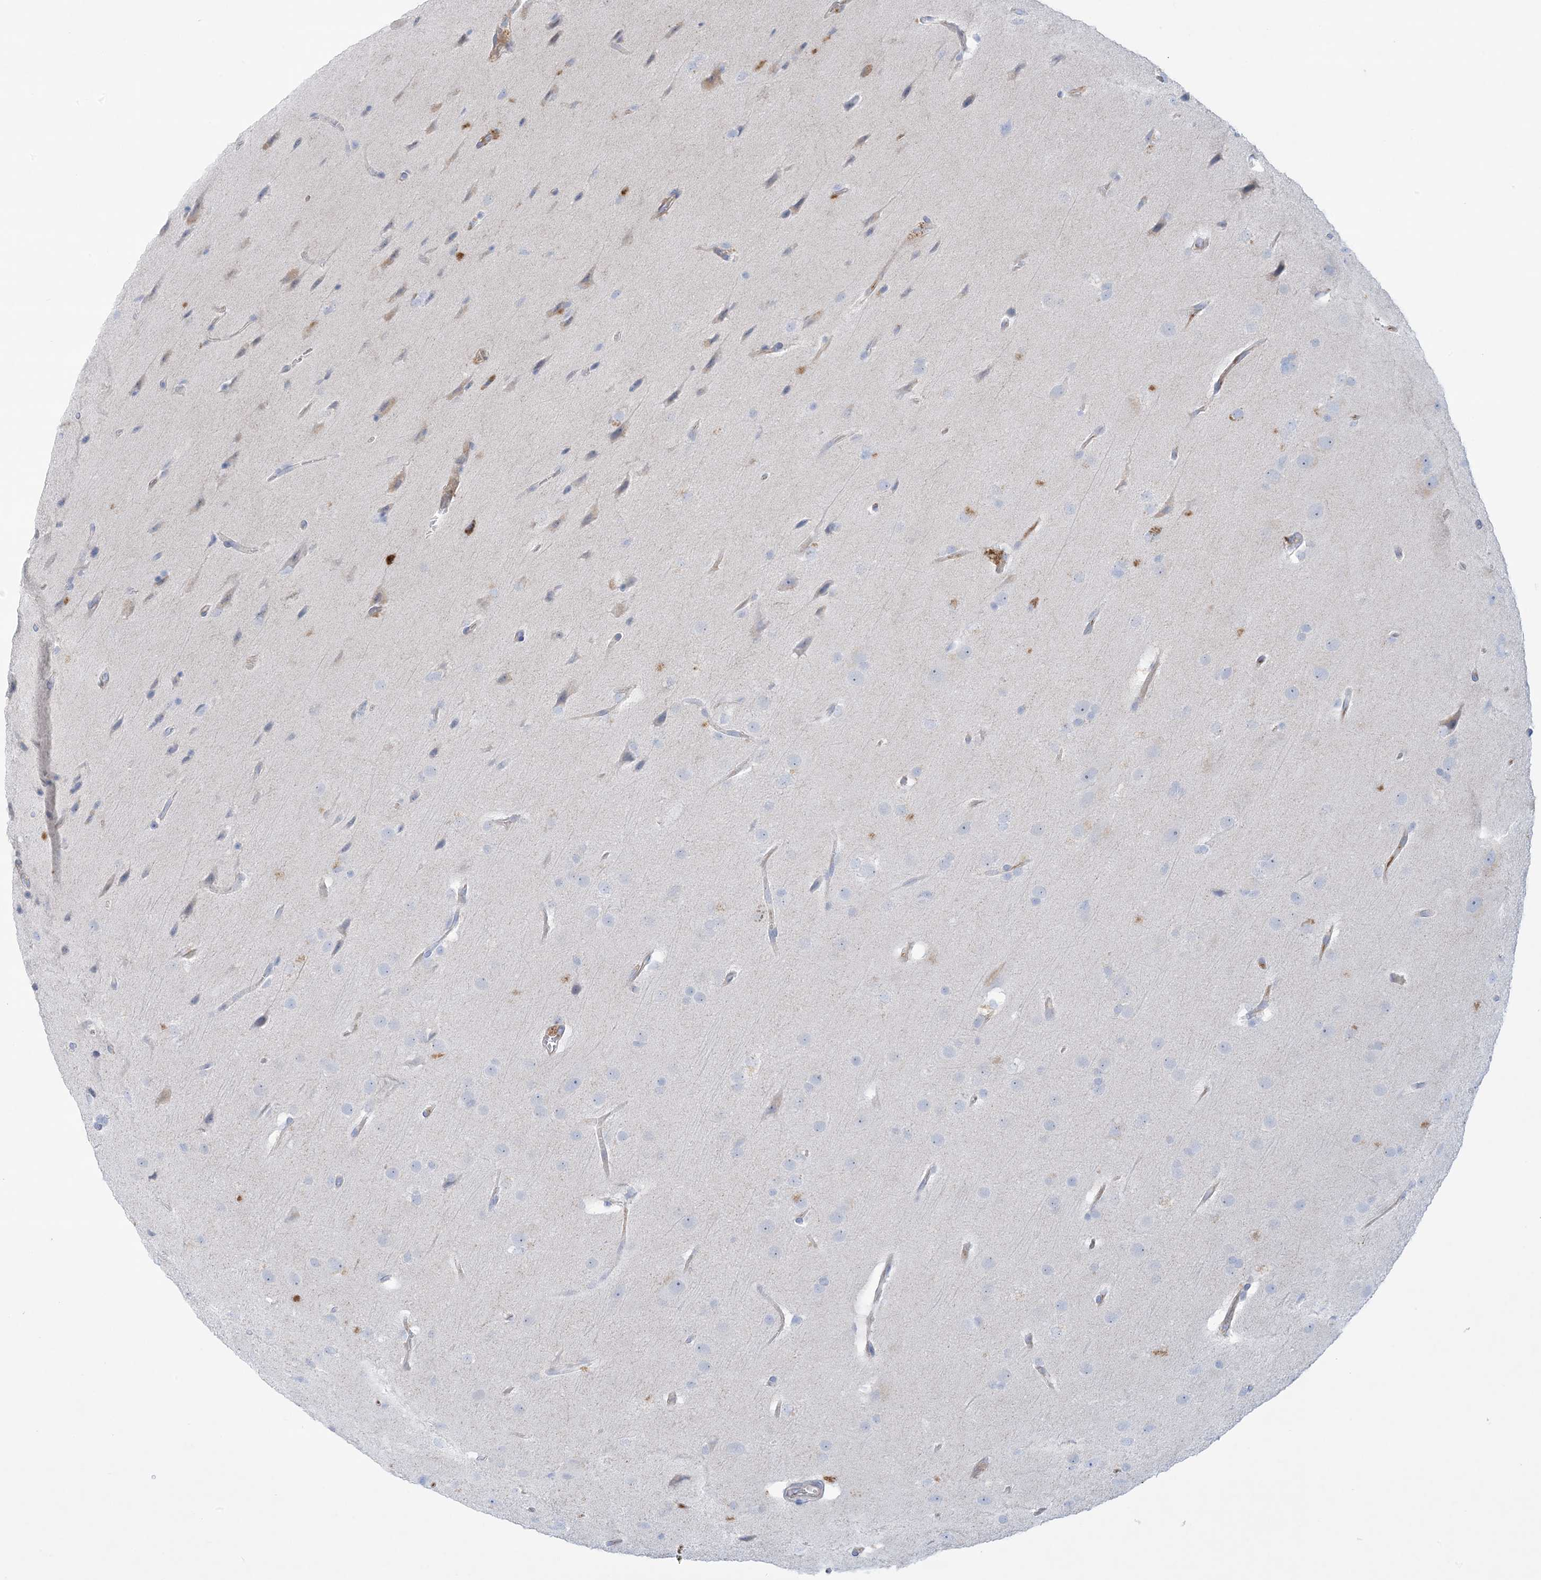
{"staining": {"intensity": "negative", "quantity": "none", "location": "none"}, "tissue": "glioma", "cell_type": "Tumor cells", "image_type": "cancer", "snomed": [{"axis": "morphology", "description": "Glioma, malignant, Low grade"}, {"axis": "topography", "description": "Brain"}], "caption": "Immunohistochemistry (IHC) micrograph of neoplastic tissue: human malignant glioma (low-grade) stained with DAB (3,3'-diaminobenzidine) displays no significant protein staining in tumor cells.", "gene": "ATP11C", "patient": {"sex": "female", "age": 37}}